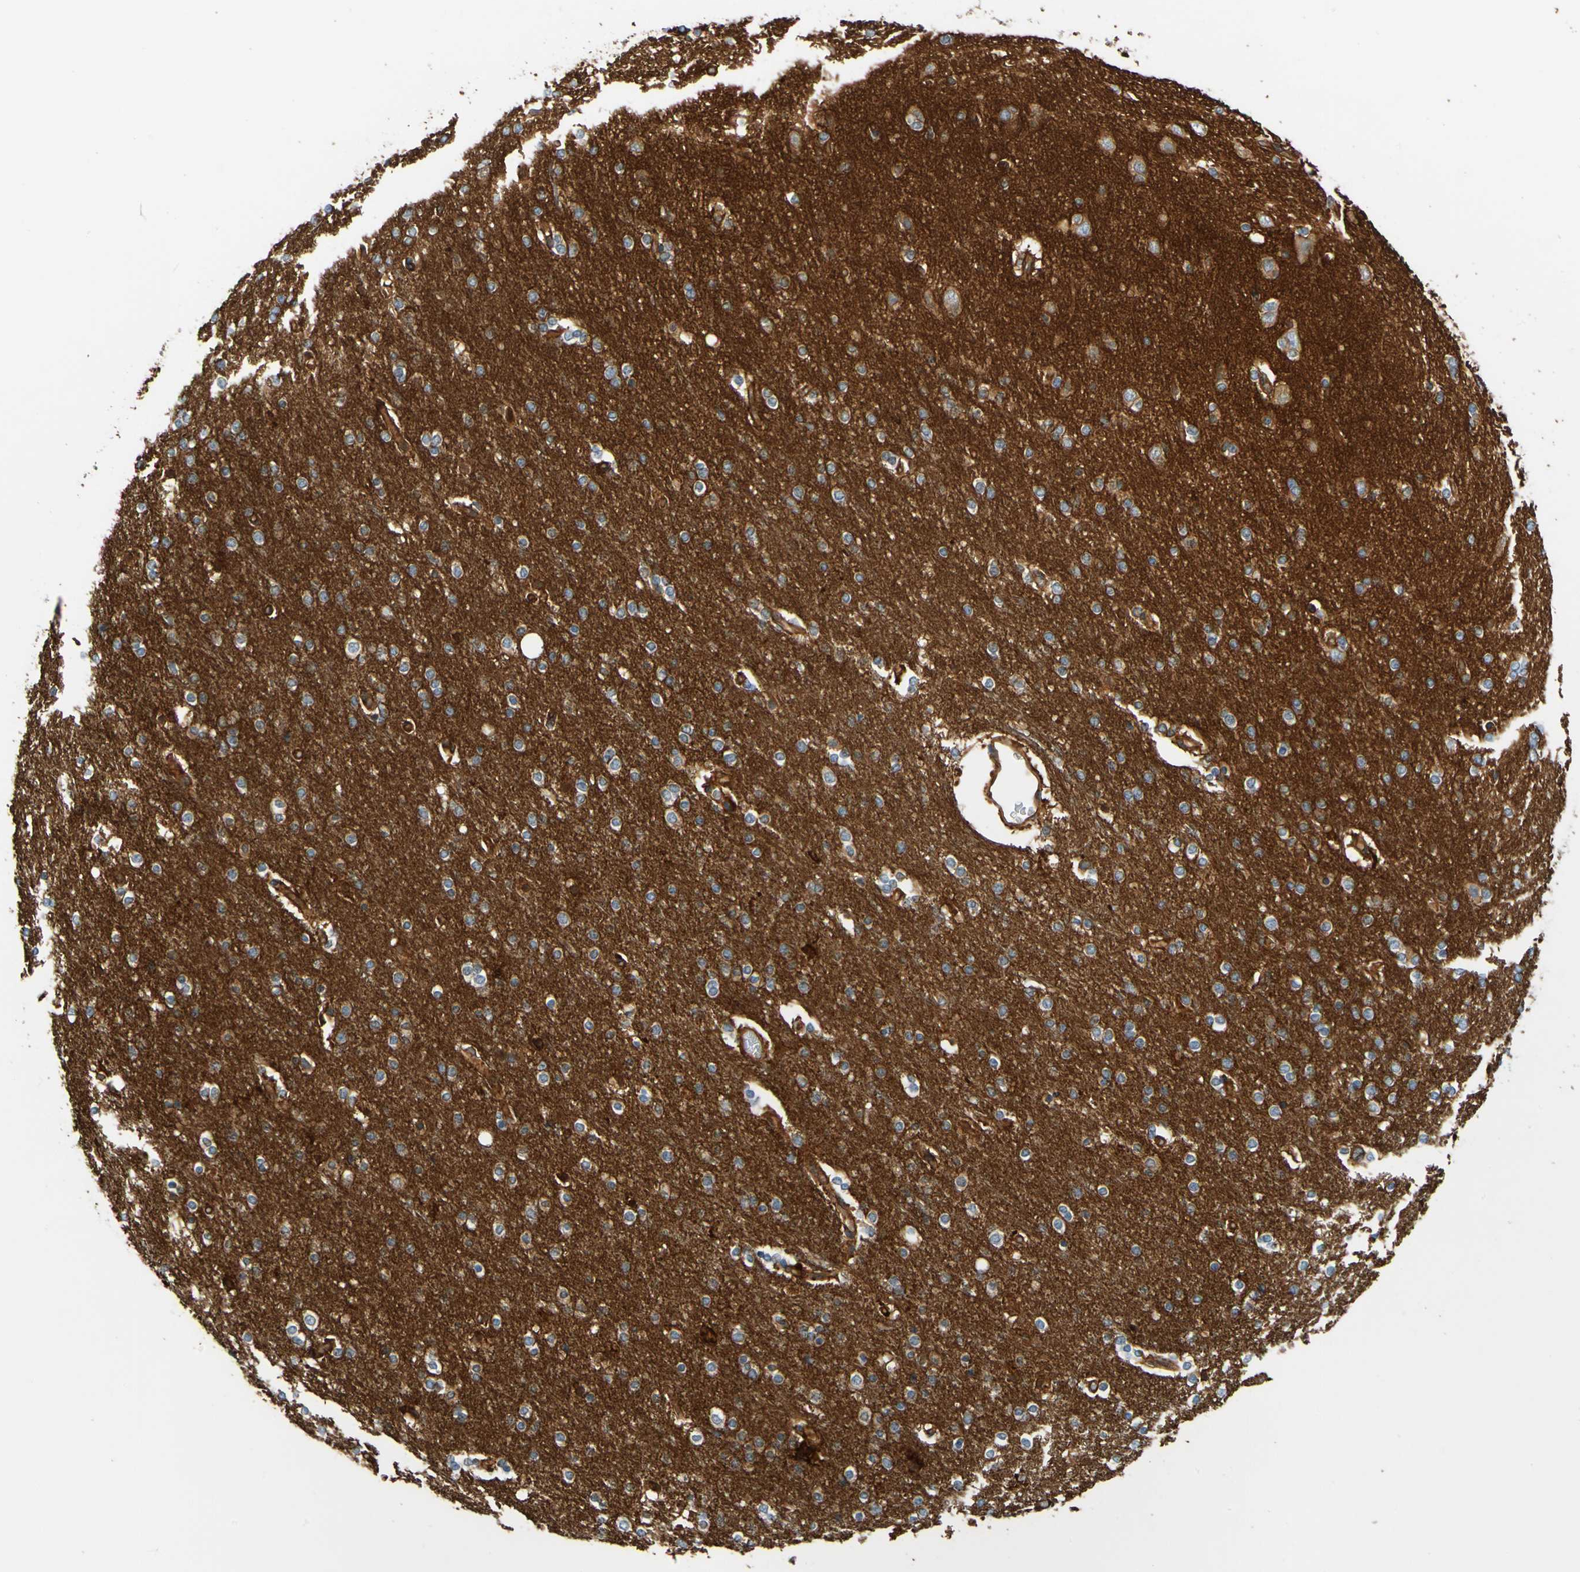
{"staining": {"intensity": "moderate", "quantity": ">75%", "location": "cytoplasmic/membranous"}, "tissue": "cerebral cortex", "cell_type": "Endothelial cells", "image_type": "normal", "snomed": [{"axis": "morphology", "description": "Normal tissue, NOS"}, {"axis": "topography", "description": "Cerebral cortex"}], "caption": "Unremarkable cerebral cortex shows moderate cytoplasmic/membranous staining in about >75% of endothelial cells, visualized by immunohistochemistry.", "gene": "SPTAN1", "patient": {"sex": "female", "age": 54}}